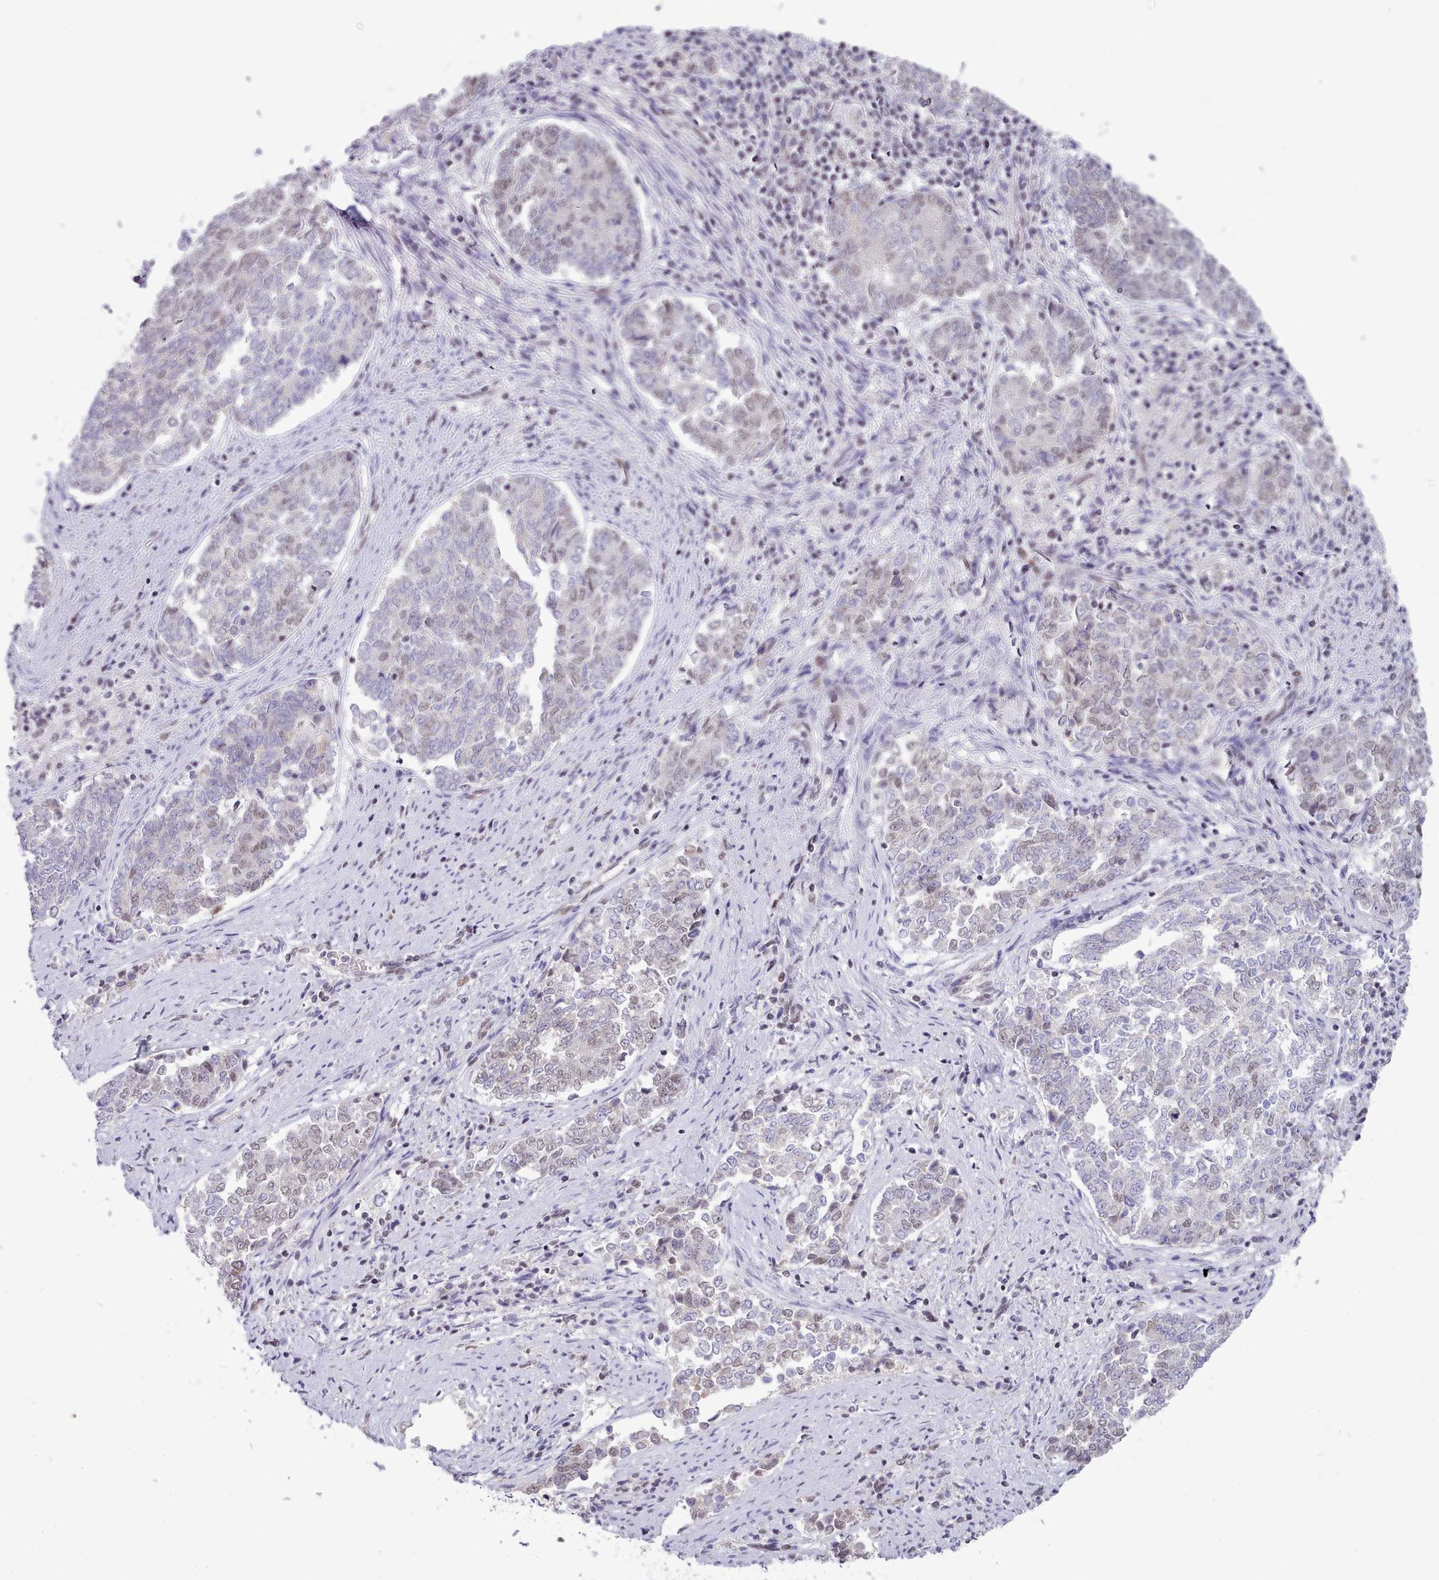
{"staining": {"intensity": "weak", "quantity": "<25%", "location": "nuclear"}, "tissue": "endometrial cancer", "cell_type": "Tumor cells", "image_type": "cancer", "snomed": [{"axis": "morphology", "description": "Adenocarcinoma, NOS"}, {"axis": "topography", "description": "Endometrium"}], "caption": "A photomicrograph of adenocarcinoma (endometrial) stained for a protein demonstrates no brown staining in tumor cells.", "gene": "RFX1", "patient": {"sex": "female", "age": 80}}